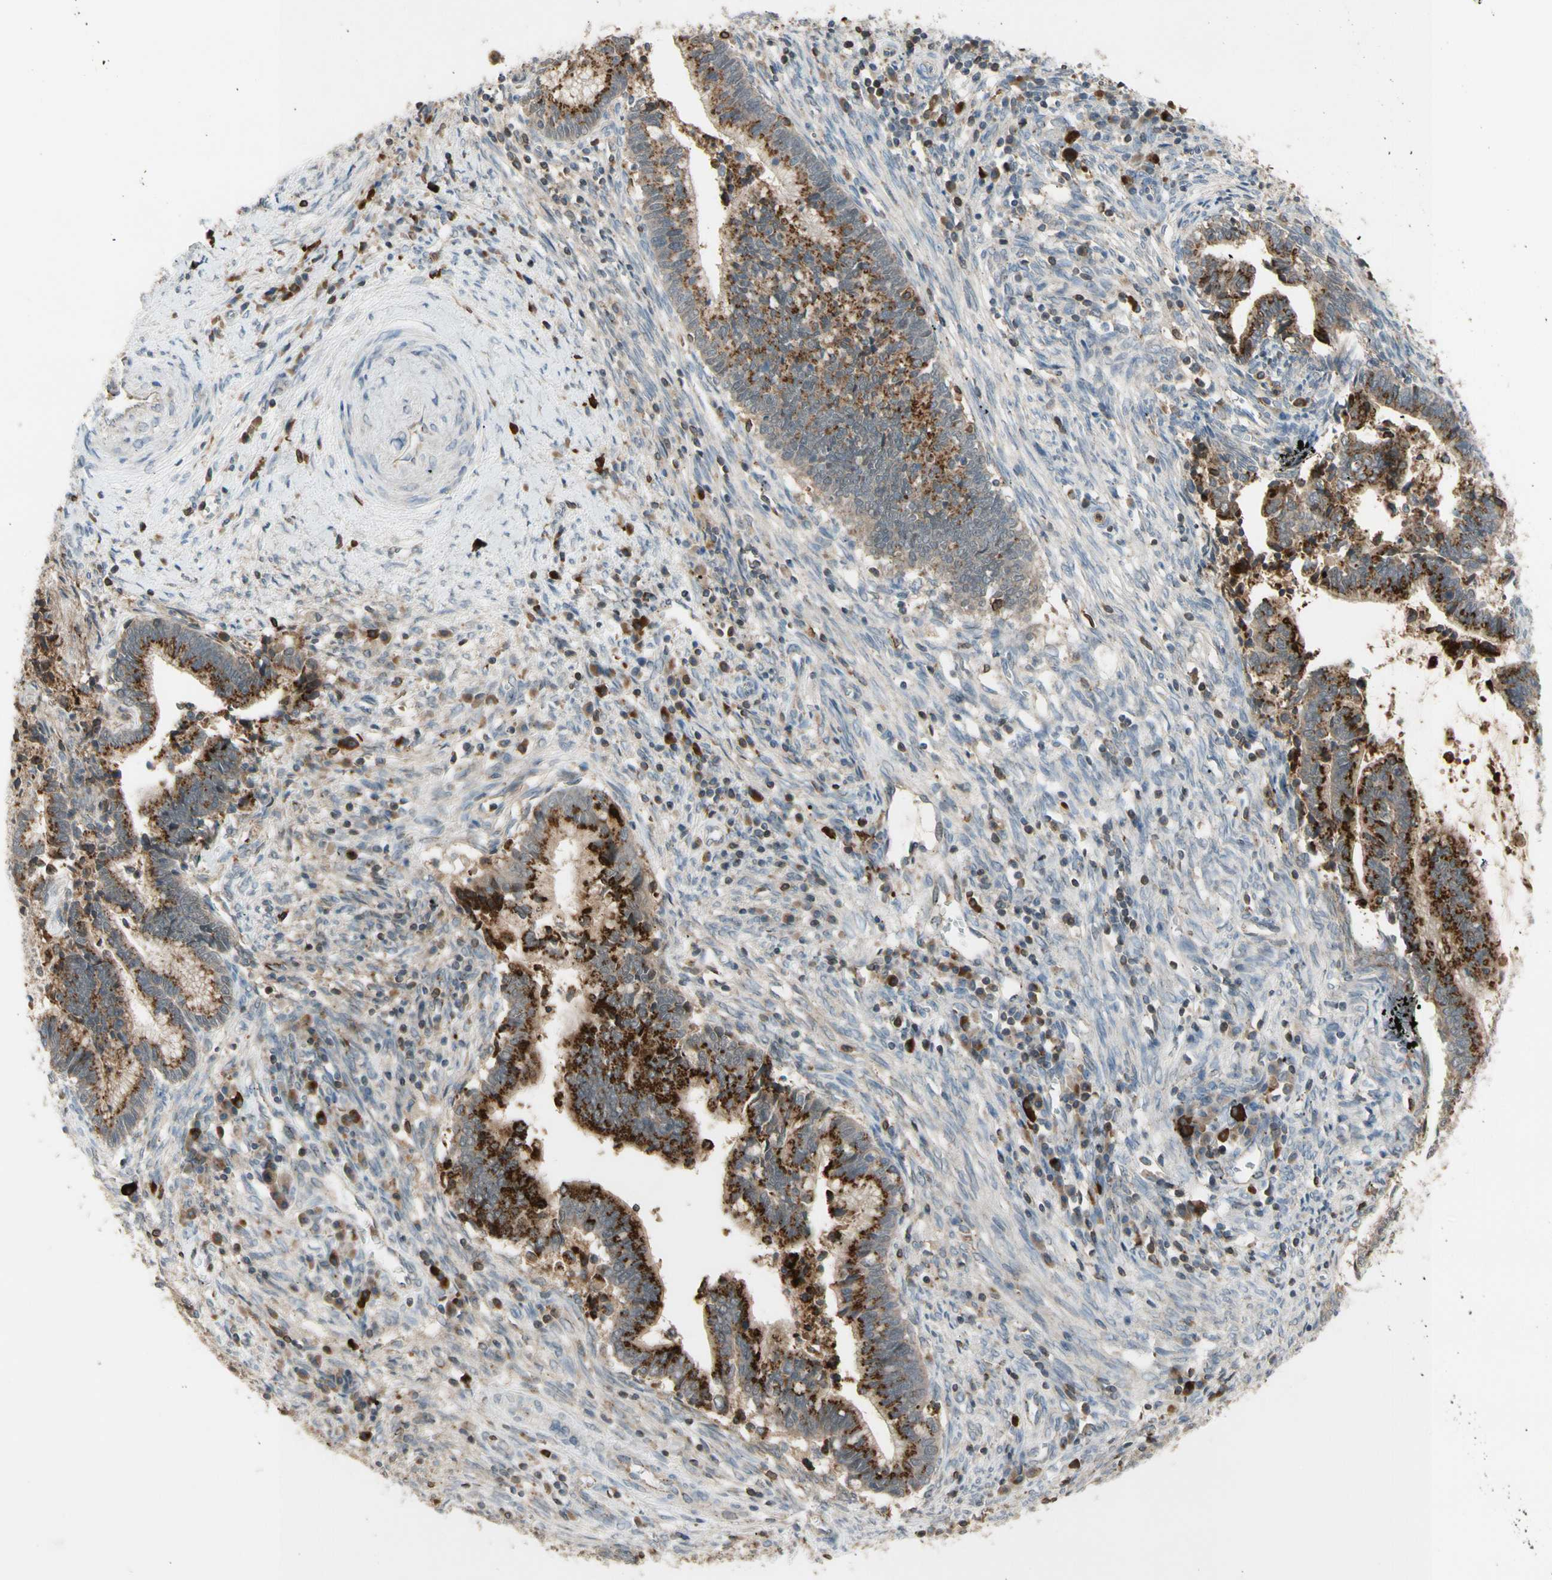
{"staining": {"intensity": "strong", "quantity": "25%-75%", "location": "cytoplasmic/membranous"}, "tissue": "cervical cancer", "cell_type": "Tumor cells", "image_type": "cancer", "snomed": [{"axis": "morphology", "description": "Adenocarcinoma, NOS"}, {"axis": "topography", "description": "Cervix"}], "caption": "Adenocarcinoma (cervical) was stained to show a protein in brown. There is high levels of strong cytoplasmic/membranous staining in about 25%-75% of tumor cells.", "gene": "GALNT5", "patient": {"sex": "female", "age": 44}}